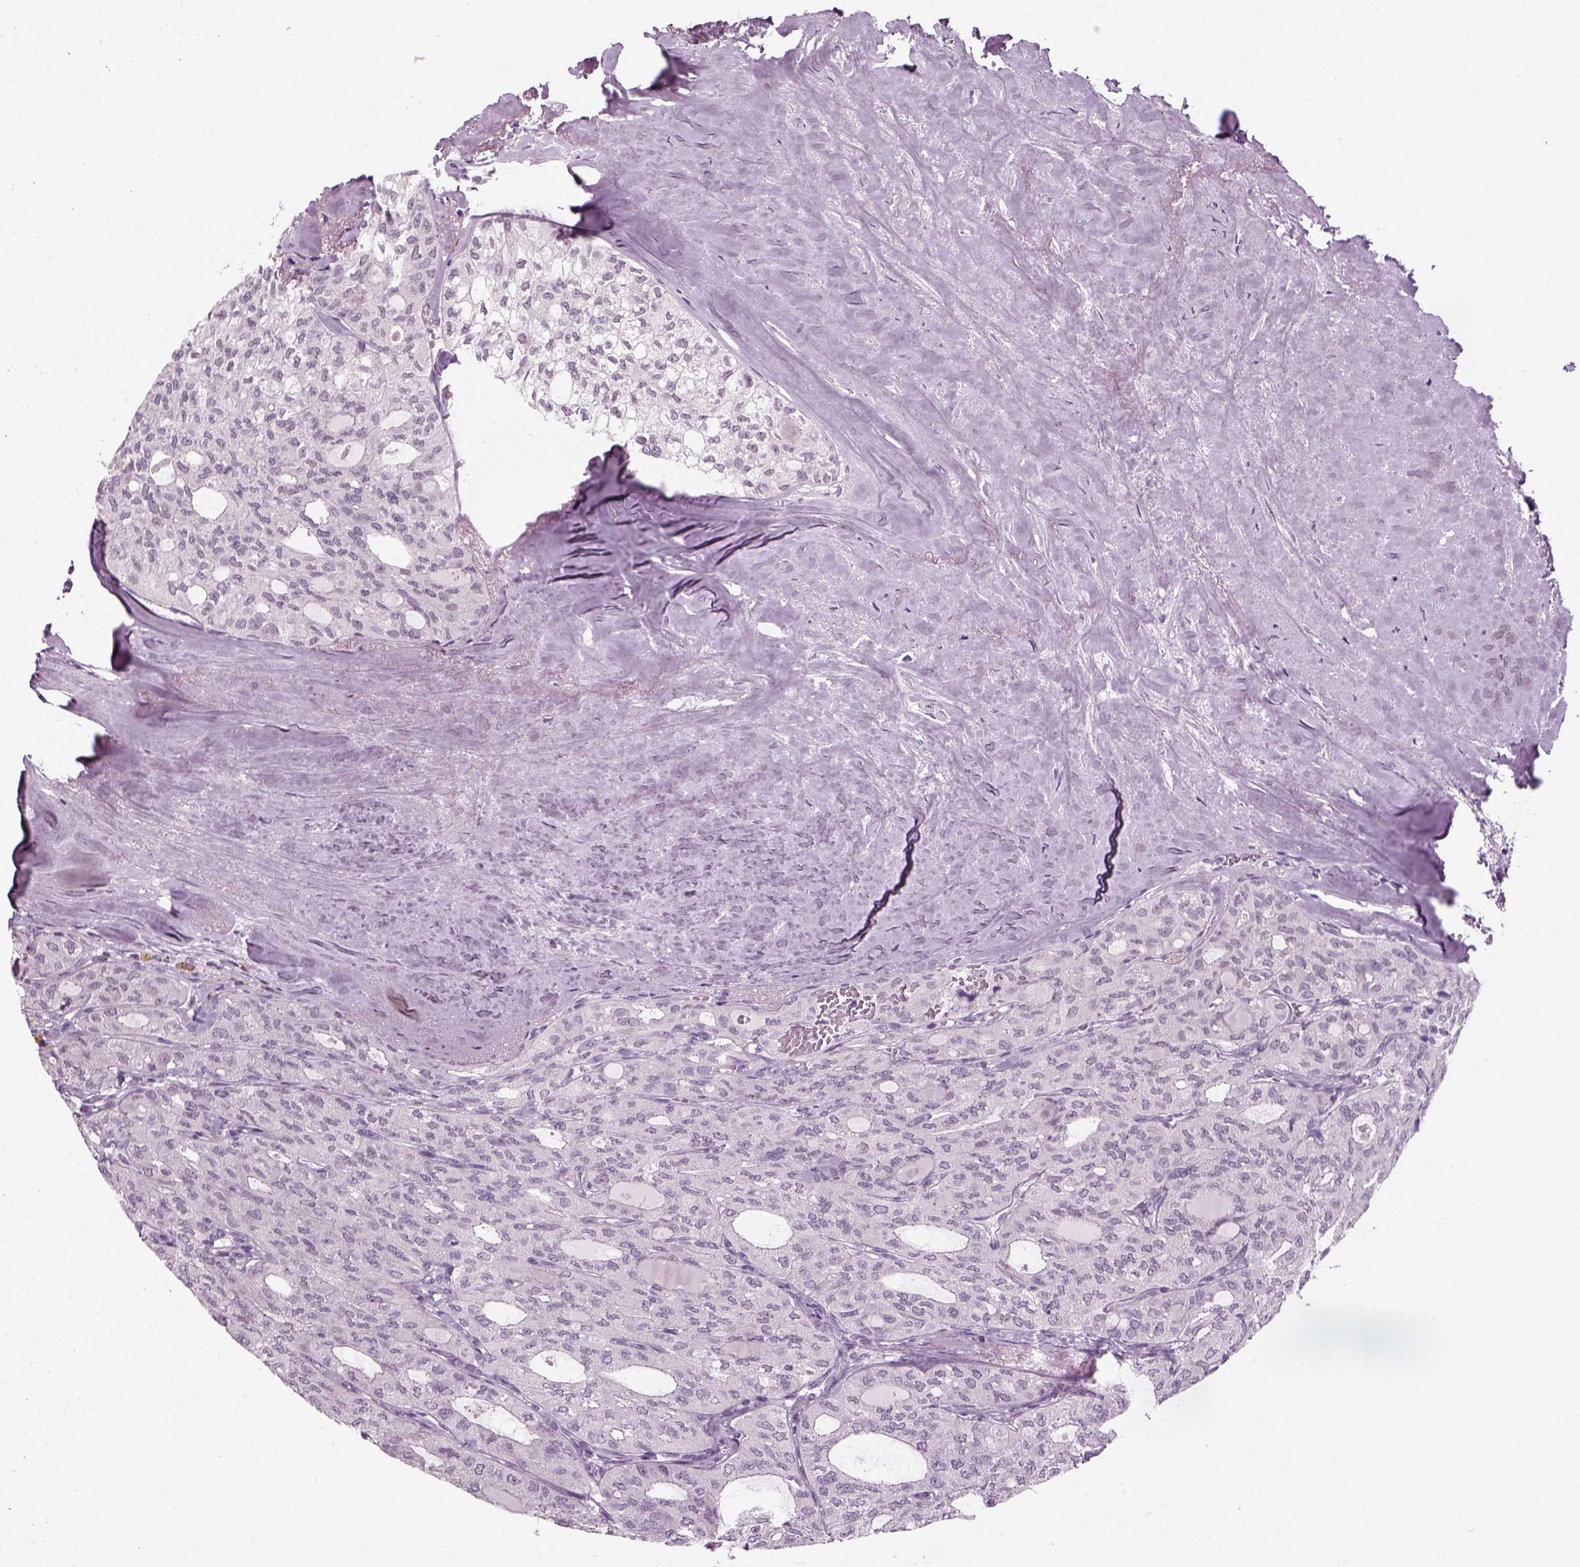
{"staining": {"intensity": "negative", "quantity": "none", "location": "none"}, "tissue": "thyroid cancer", "cell_type": "Tumor cells", "image_type": "cancer", "snomed": [{"axis": "morphology", "description": "Follicular adenoma carcinoma, NOS"}, {"axis": "topography", "description": "Thyroid gland"}], "caption": "Human thyroid follicular adenoma carcinoma stained for a protein using immunohistochemistry (IHC) exhibits no staining in tumor cells.", "gene": "KRT75", "patient": {"sex": "male", "age": 75}}